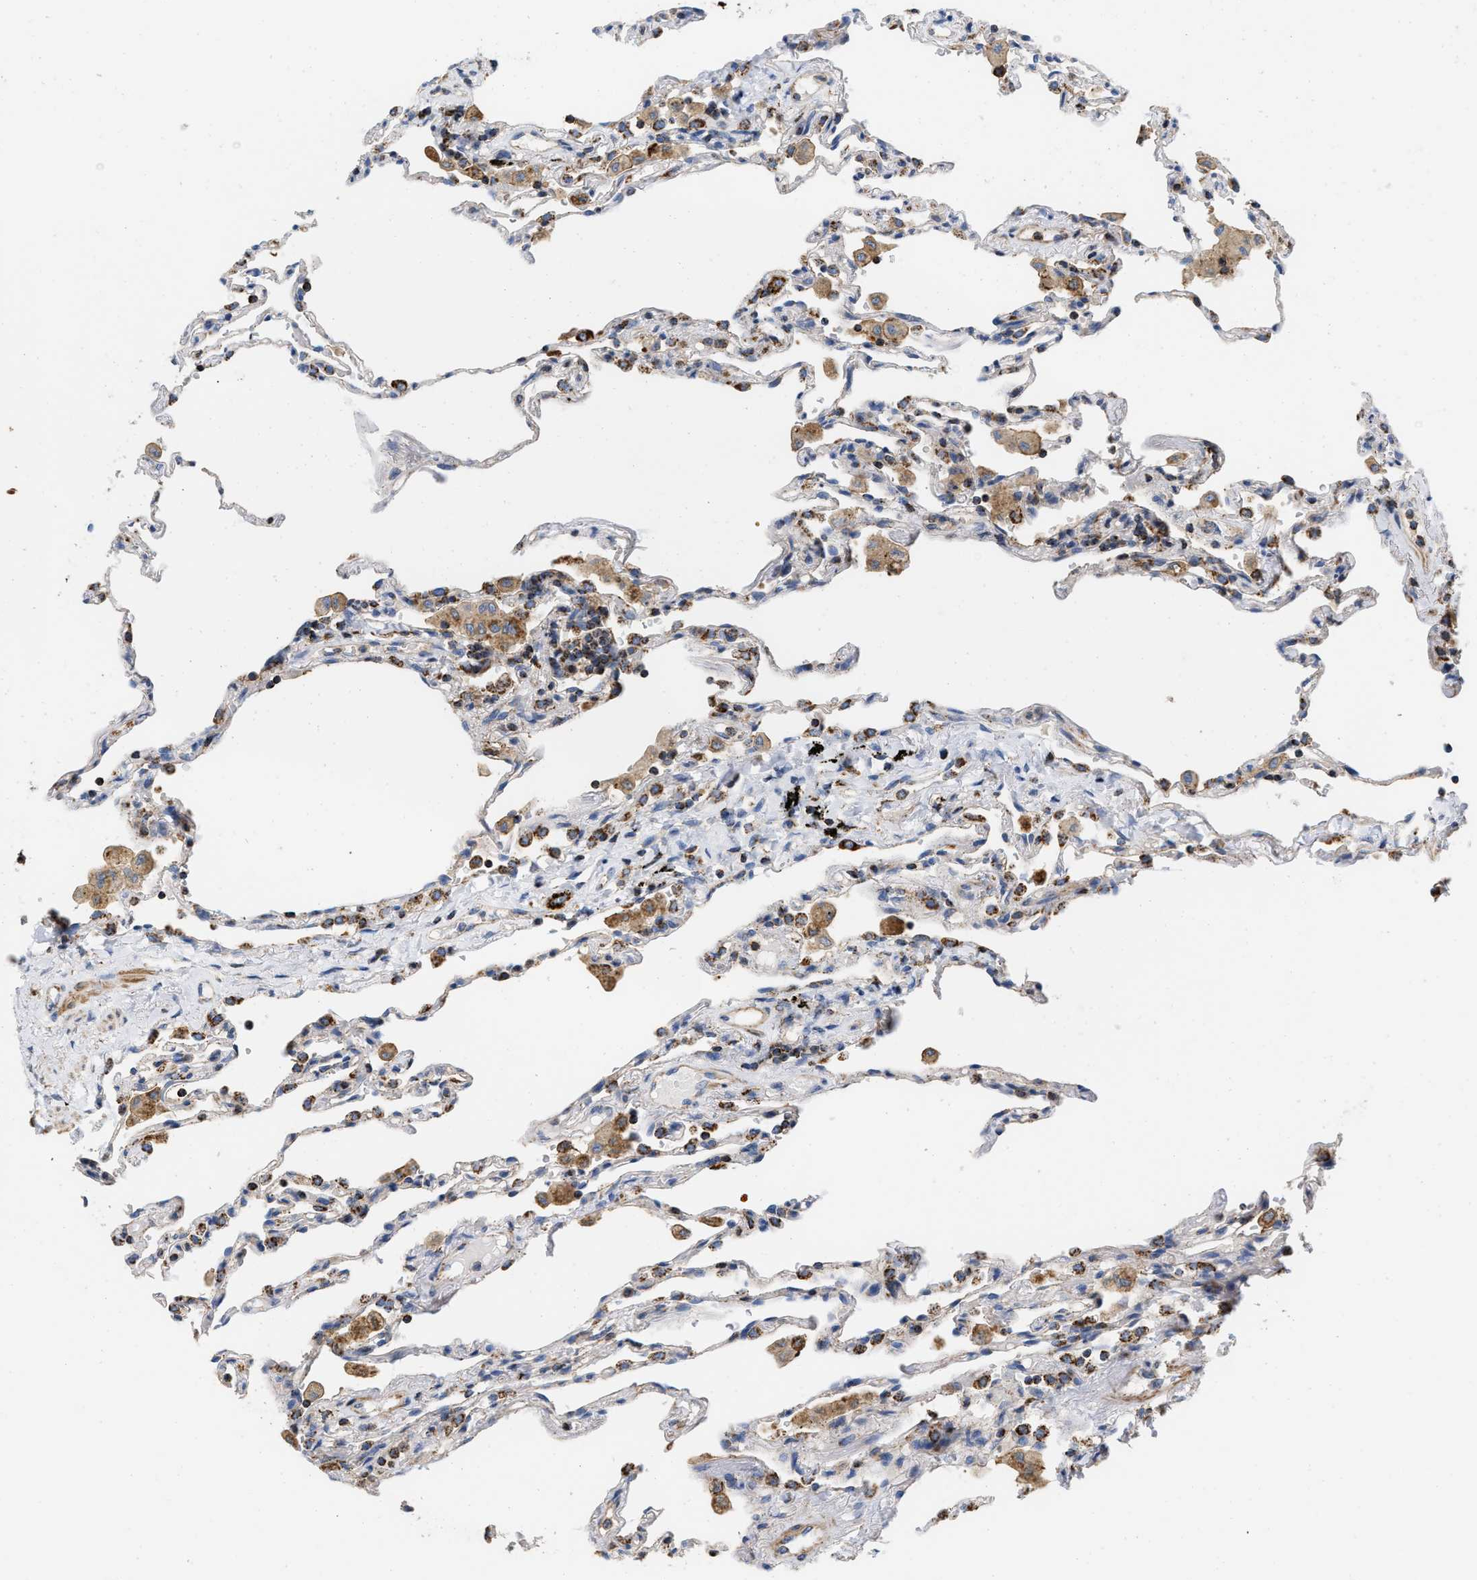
{"staining": {"intensity": "strong", "quantity": "25%-75%", "location": "cytoplasmic/membranous"}, "tissue": "lung", "cell_type": "Alveolar cells", "image_type": "normal", "snomed": [{"axis": "morphology", "description": "Normal tissue, NOS"}, {"axis": "topography", "description": "Lung"}], "caption": "Unremarkable lung displays strong cytoplasmic/membranous expression in approximately 25%-75% of alveolar cells, visualized by immunohistochemistry.", "gene": "GRB10", "patient": {"sex": "male", "age": 59}}